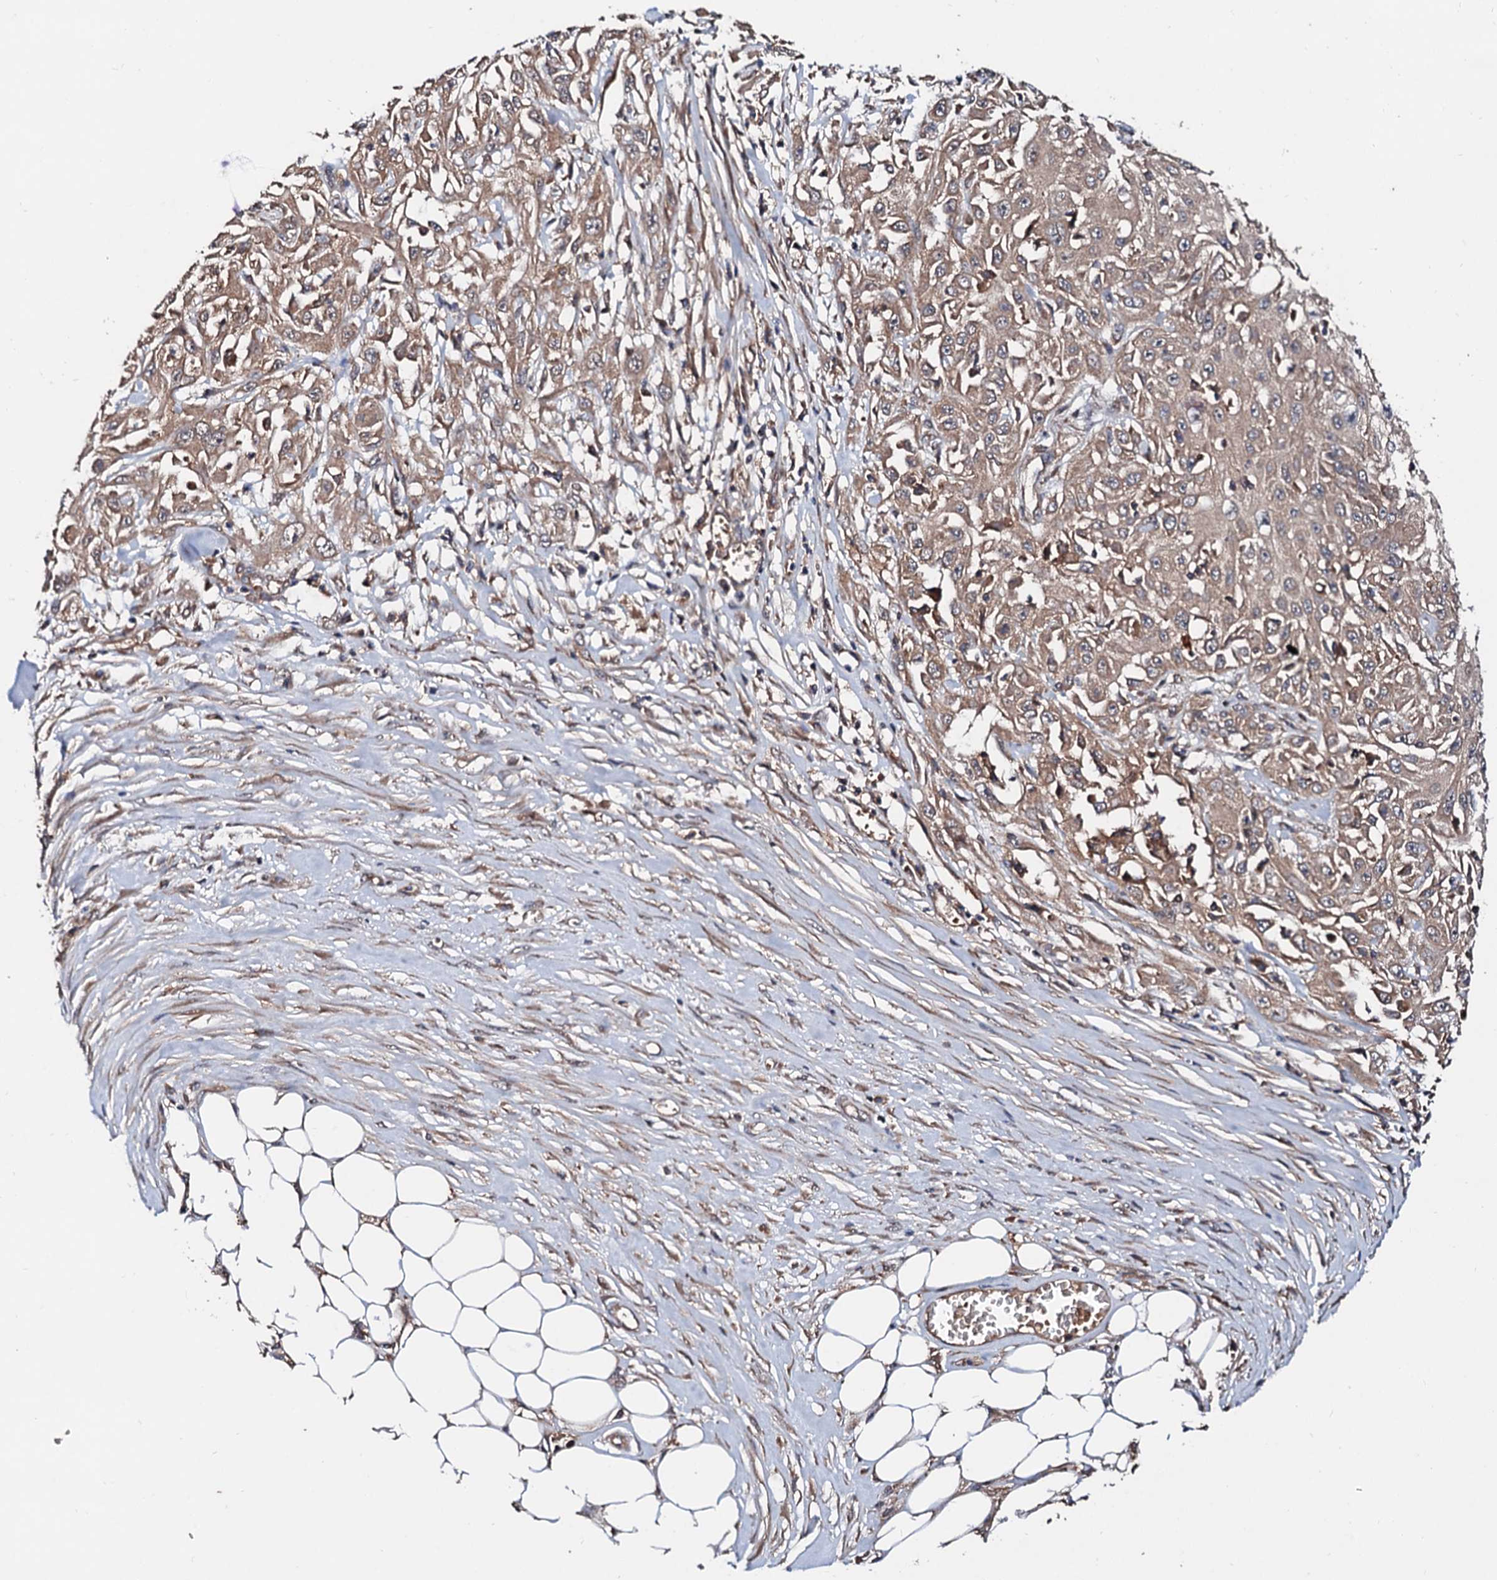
{"staining": {"intensity": "moderate", "quantity": ">75%", "location": "cytoplasmic/membranous"}, "tissue": "skin cancer", "cell_type": "Tumor cells", "image_type": "cancer", "snomed": [{"axis": "morphology", "description": "Squamous cell carcinoma, NOS"}, {"axis": "morphology", "description": "Squamous cell carcinoma, metastatic, NOS"}, {"axis": "topography", "description": "Skin"}, {"axis": "topography", "description": "Lymph node"}], "caption": "Protein analysis of skin cancer tissue shows moderate cytoplasmic/membranous positivity in approximately >75% of tumor cells.", "gene": "EXTL1", "patient": {"sex": "male", "age": 75}}